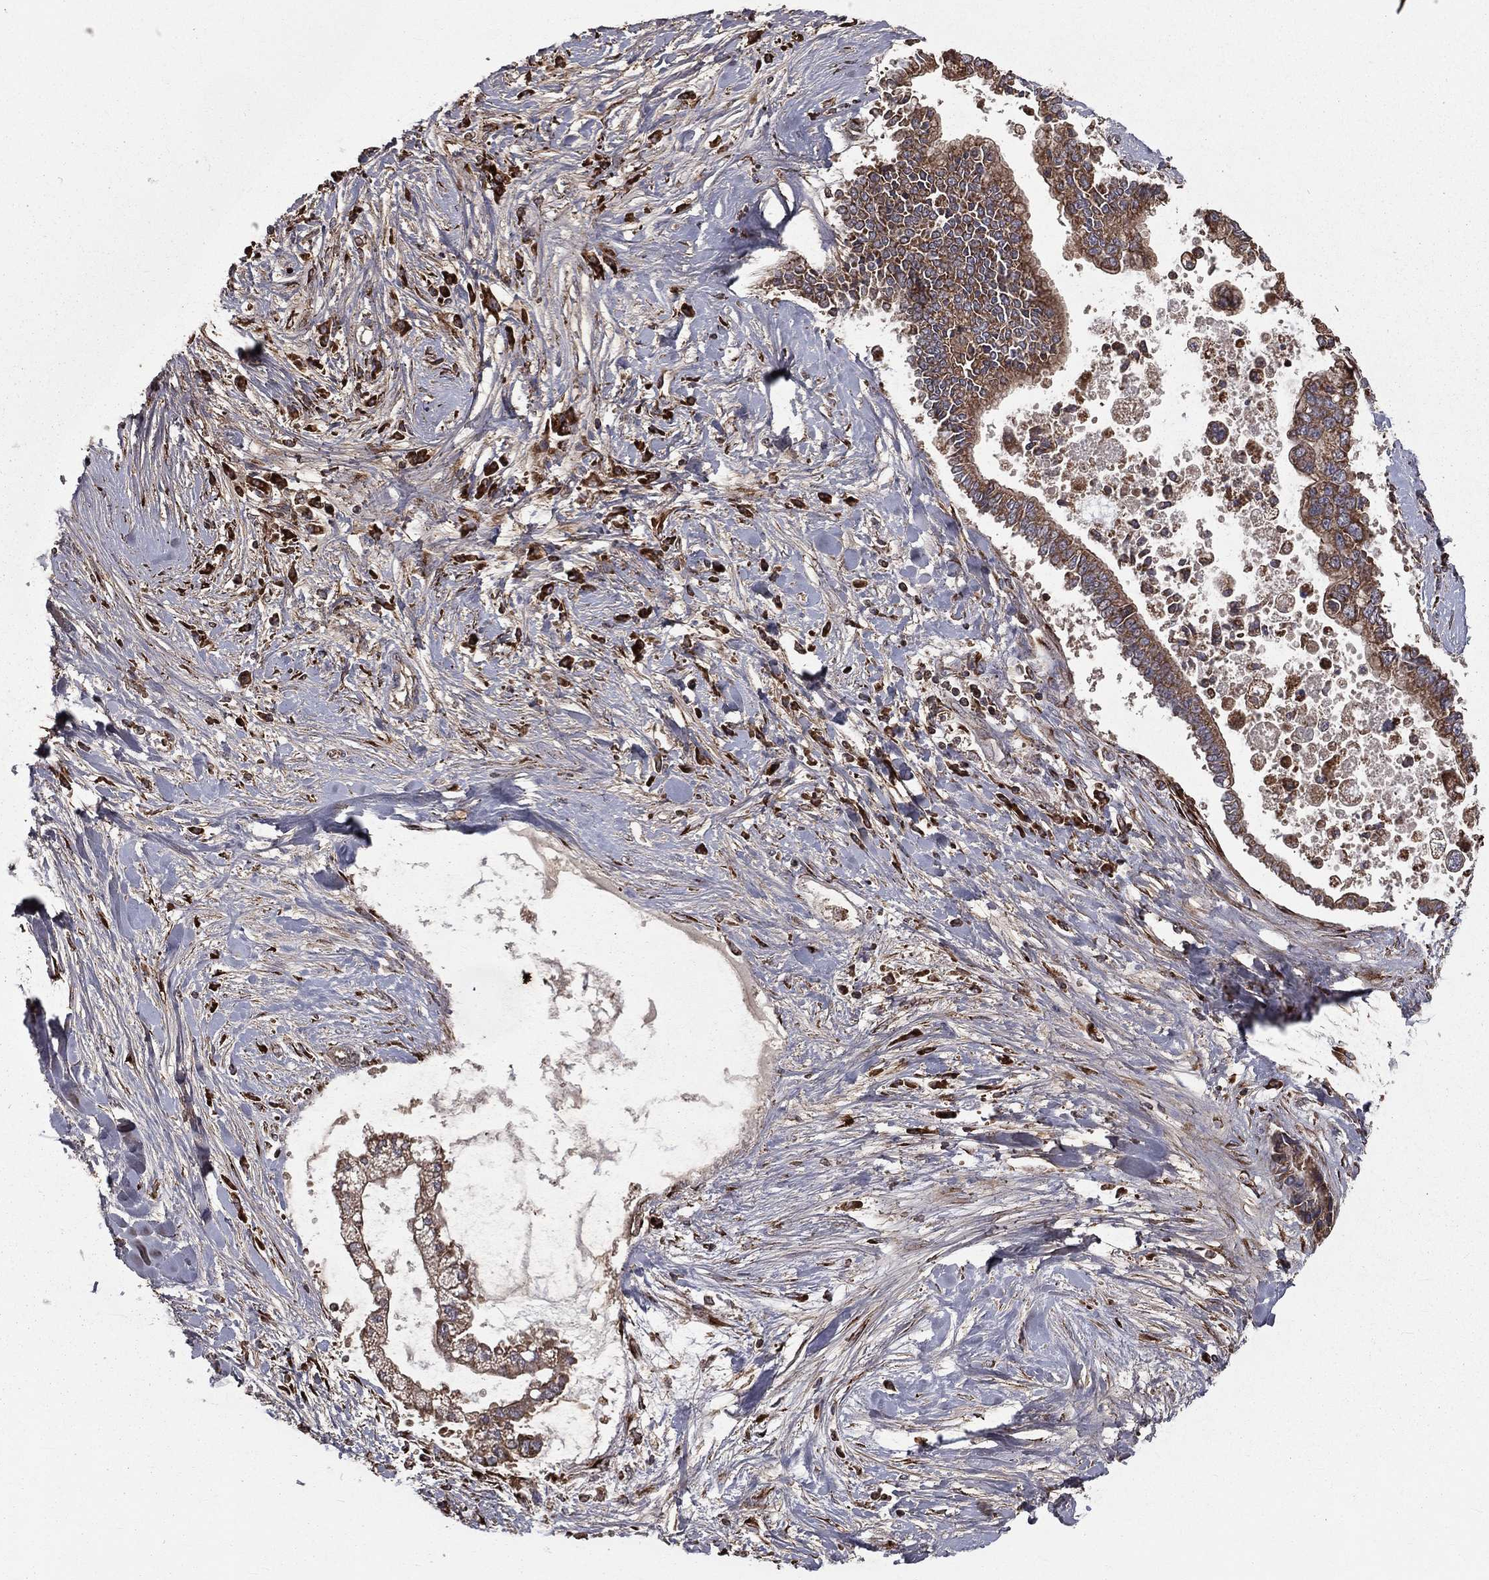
{"staining": {"intensity": "moderate", "quantity": ">75%", "location": "cytoplasmic/membranous"}, "tissue": "liver cancer", "cell_type": "Tumor cells", "image_type": "cancer", "snomed": [{"axis": "morphology", "description": "Cholangiocarcinoma"}, {"axis": "topography", "description": "Liver"}], "caption": "High-magnification brightfield microscopy of liver cholangiocarcinoma stained with DAB (3,3'-diaminobenzidine) (brown) and counterstained with hematoxylin (blue). tumor cells exhibit moderate cytoplasmic/membranous staining is seen in approximately>75% of cells.", "gene": "OLFML1", "patient": {"sex": "male", "age": 50}}